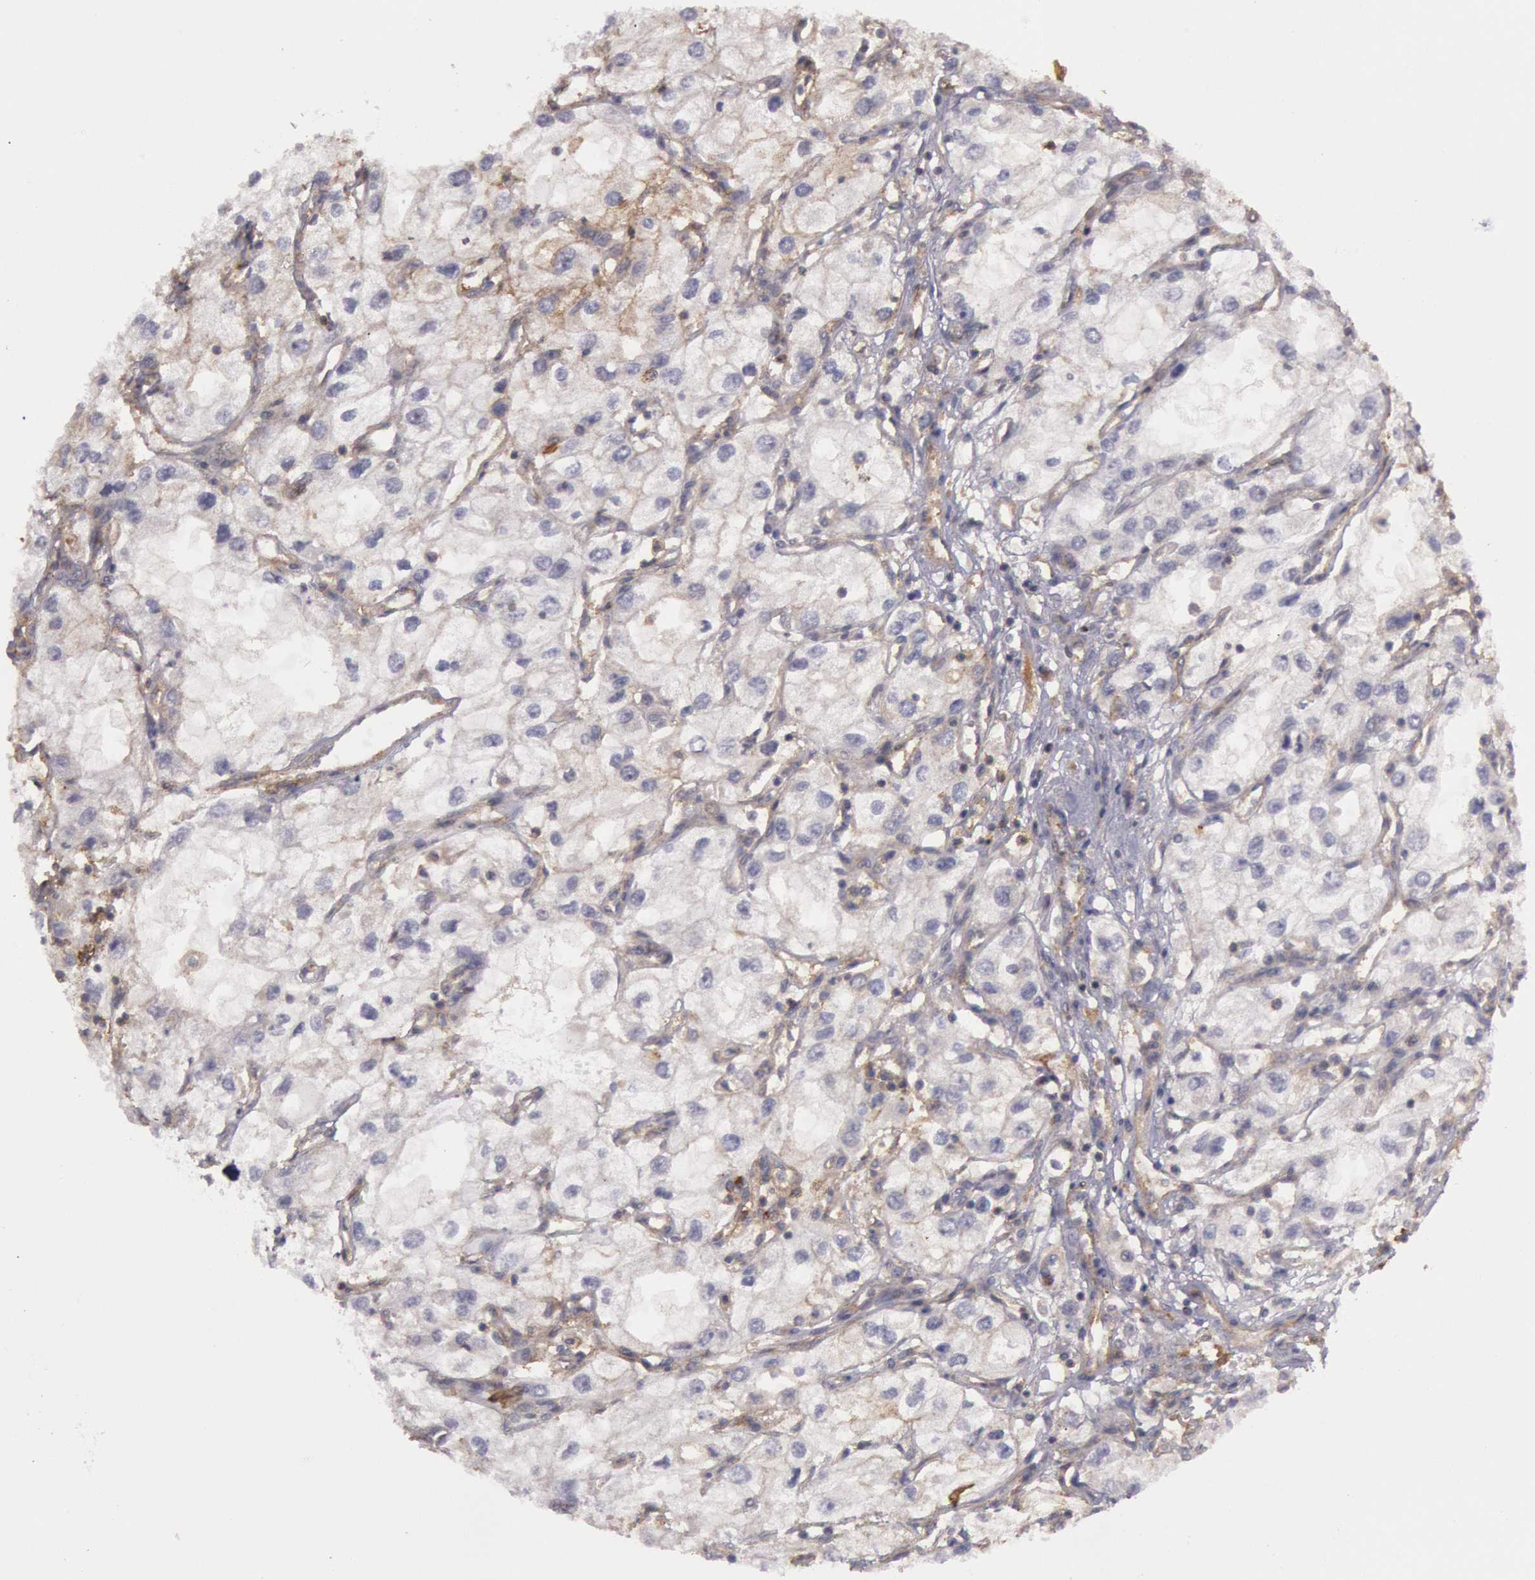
{"staining": {"intensity": "negative", "quantity": "none", "location": "none"}, "tissue": "renal cancer", "cell_type": "Tumor cells", "image_type": "cancer", "snomed": [{"axis": "morphology", "description": "Adenocarcinoma, NOS"}, {"axis": "topography", "description": "Kidney"}], "caption": "Tumor cells show no significant protein expression in renal adenocarcinoma.", "gene": "TRIB2", "patient": {"sex": "male", "age": 57}}